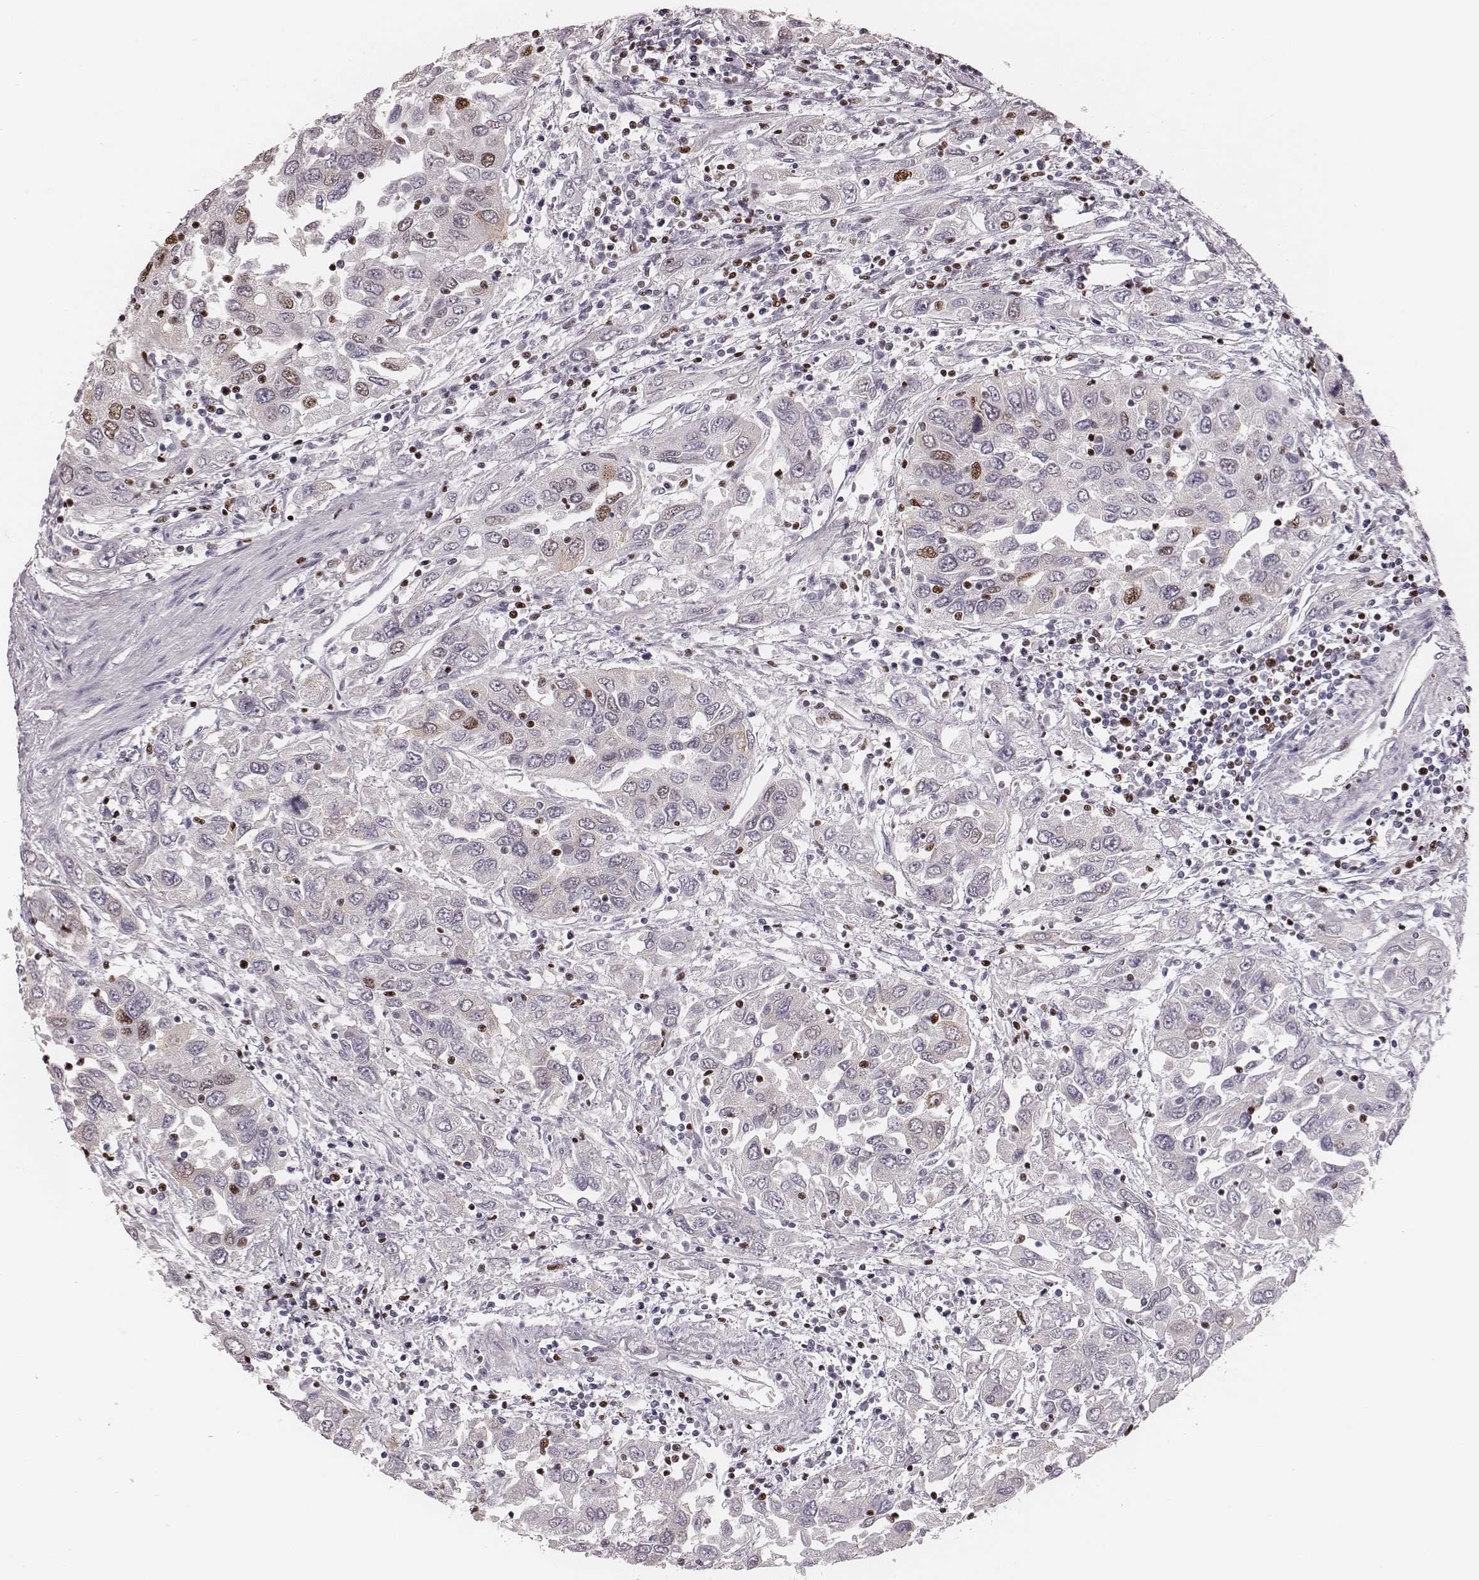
{"staining": {"intensity": "moderate", "quantity": "<25%", "location": "nuclear"}, "tissue": "urothelial cancer", "cell_type": "Tumor cells", "image_type": "cancer", "snomed": [{"axis": "morphology", "description": "Urothelial carcinoma, High grade"}, {"axis": "topography", "description": "Urinary bladder"}], "caption": "Immunohistochemical staining of human high-grade urothelial carcinoma exhibits moderate nuclear protein expression in approximately <25% of tumor cells.", "gene": "LUC7L", "patient": {"sex": "male", "age": 76}}